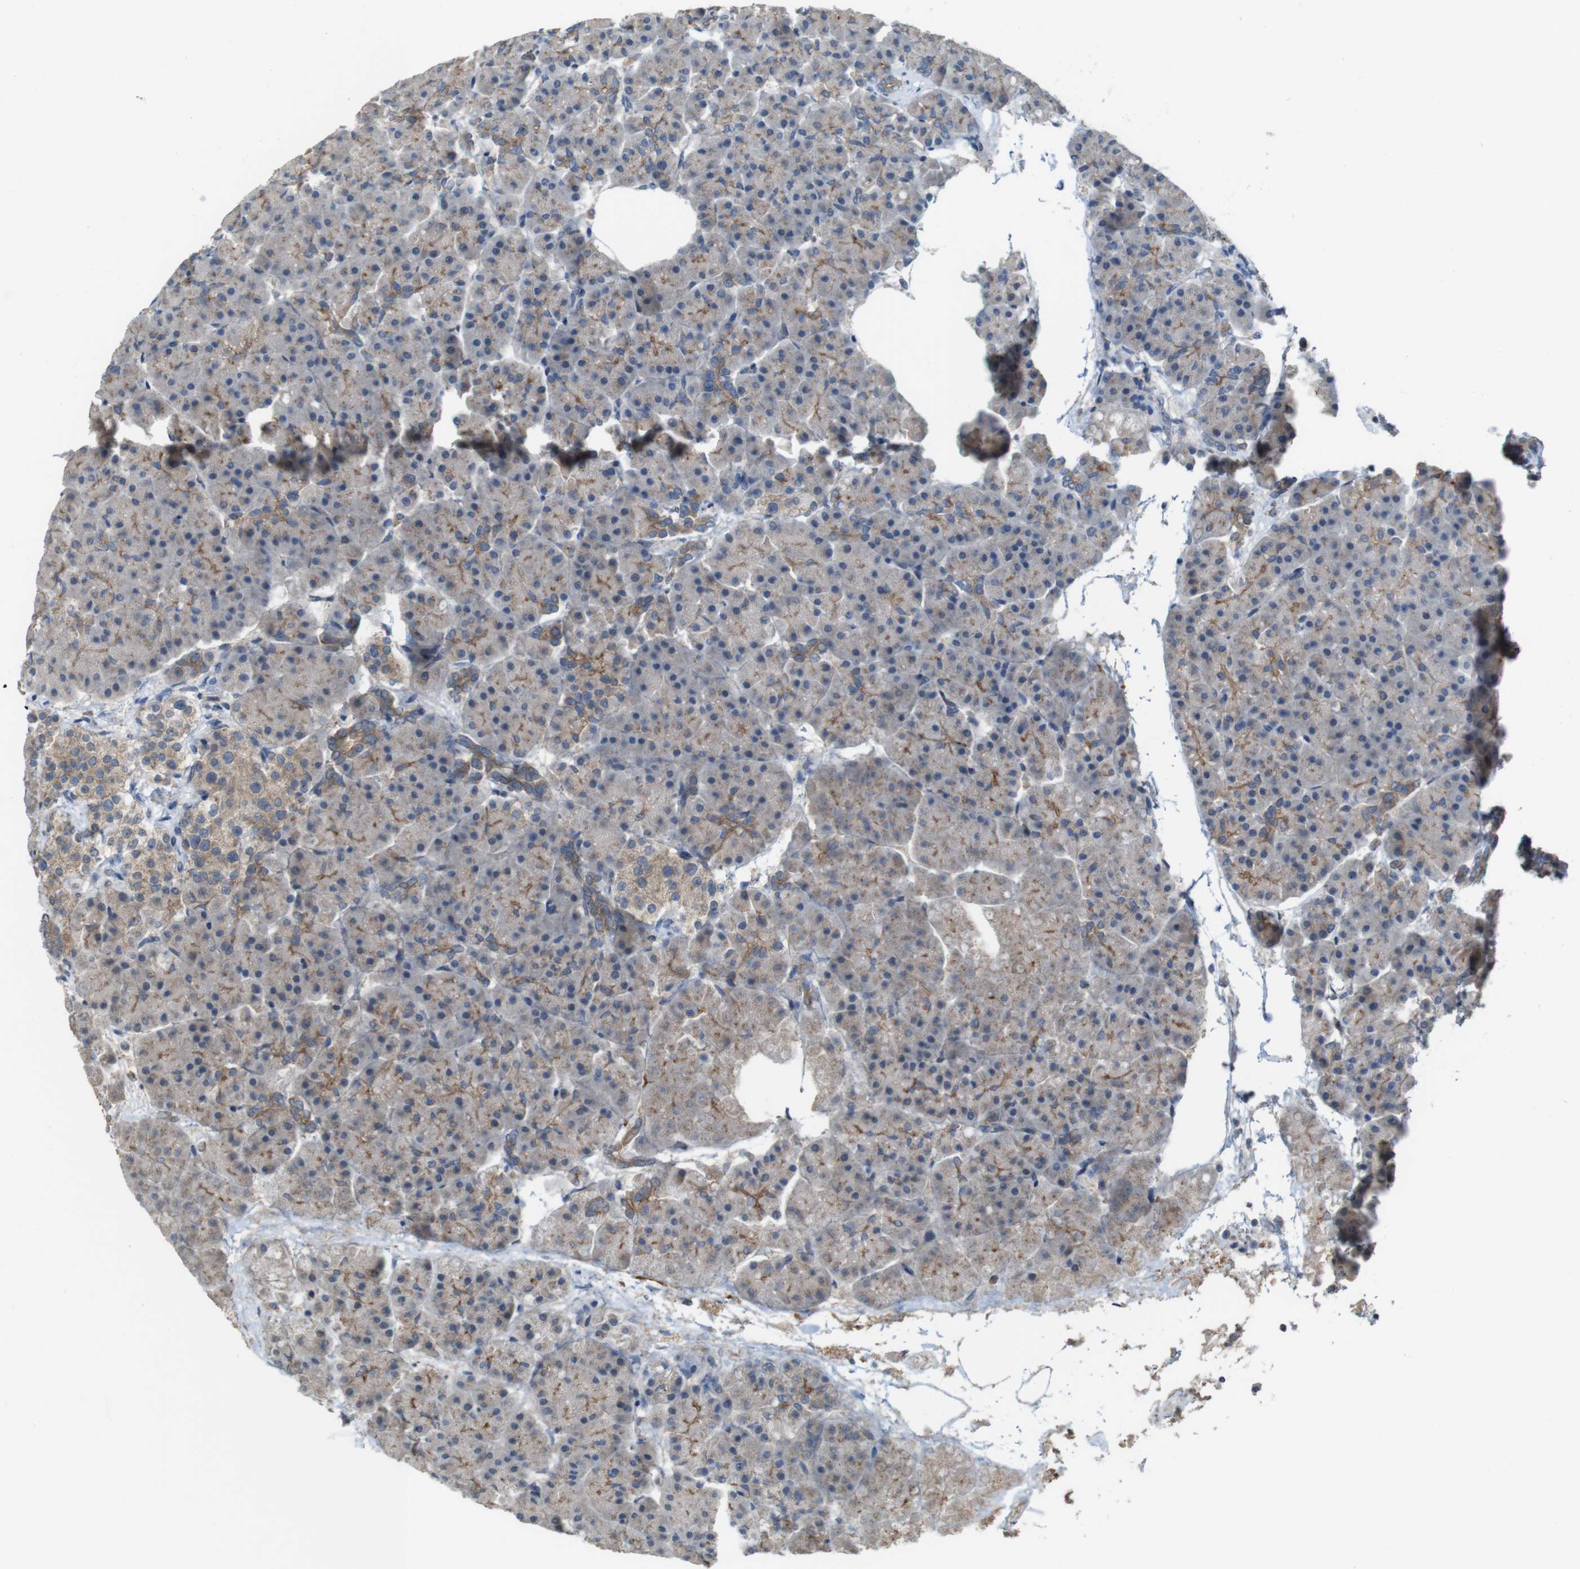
{"staining": {"intensity": "moderate", "quantity": "25%-75%", "location": "cytoplasmic/membranous"}, "tissue": "pancreas", "cell_type": "Exocrine glandular cells", "image_type": "normal", "snomed": [{"axis": "morphology", "description": "Normal tissue, NOS"}, {"axis": "topography", "description": "Pancreas"}], "caption": "Immunohistochemistry photomicrograph of benign human pancreas stained for a protein (brown), which reveals medium levels of moderate cytoplasmic/membranous positivity in about 25%-75% of exocrine glandular cells.", "gene": "CDC34", "patient": {"sex": "female", "age": 70}}